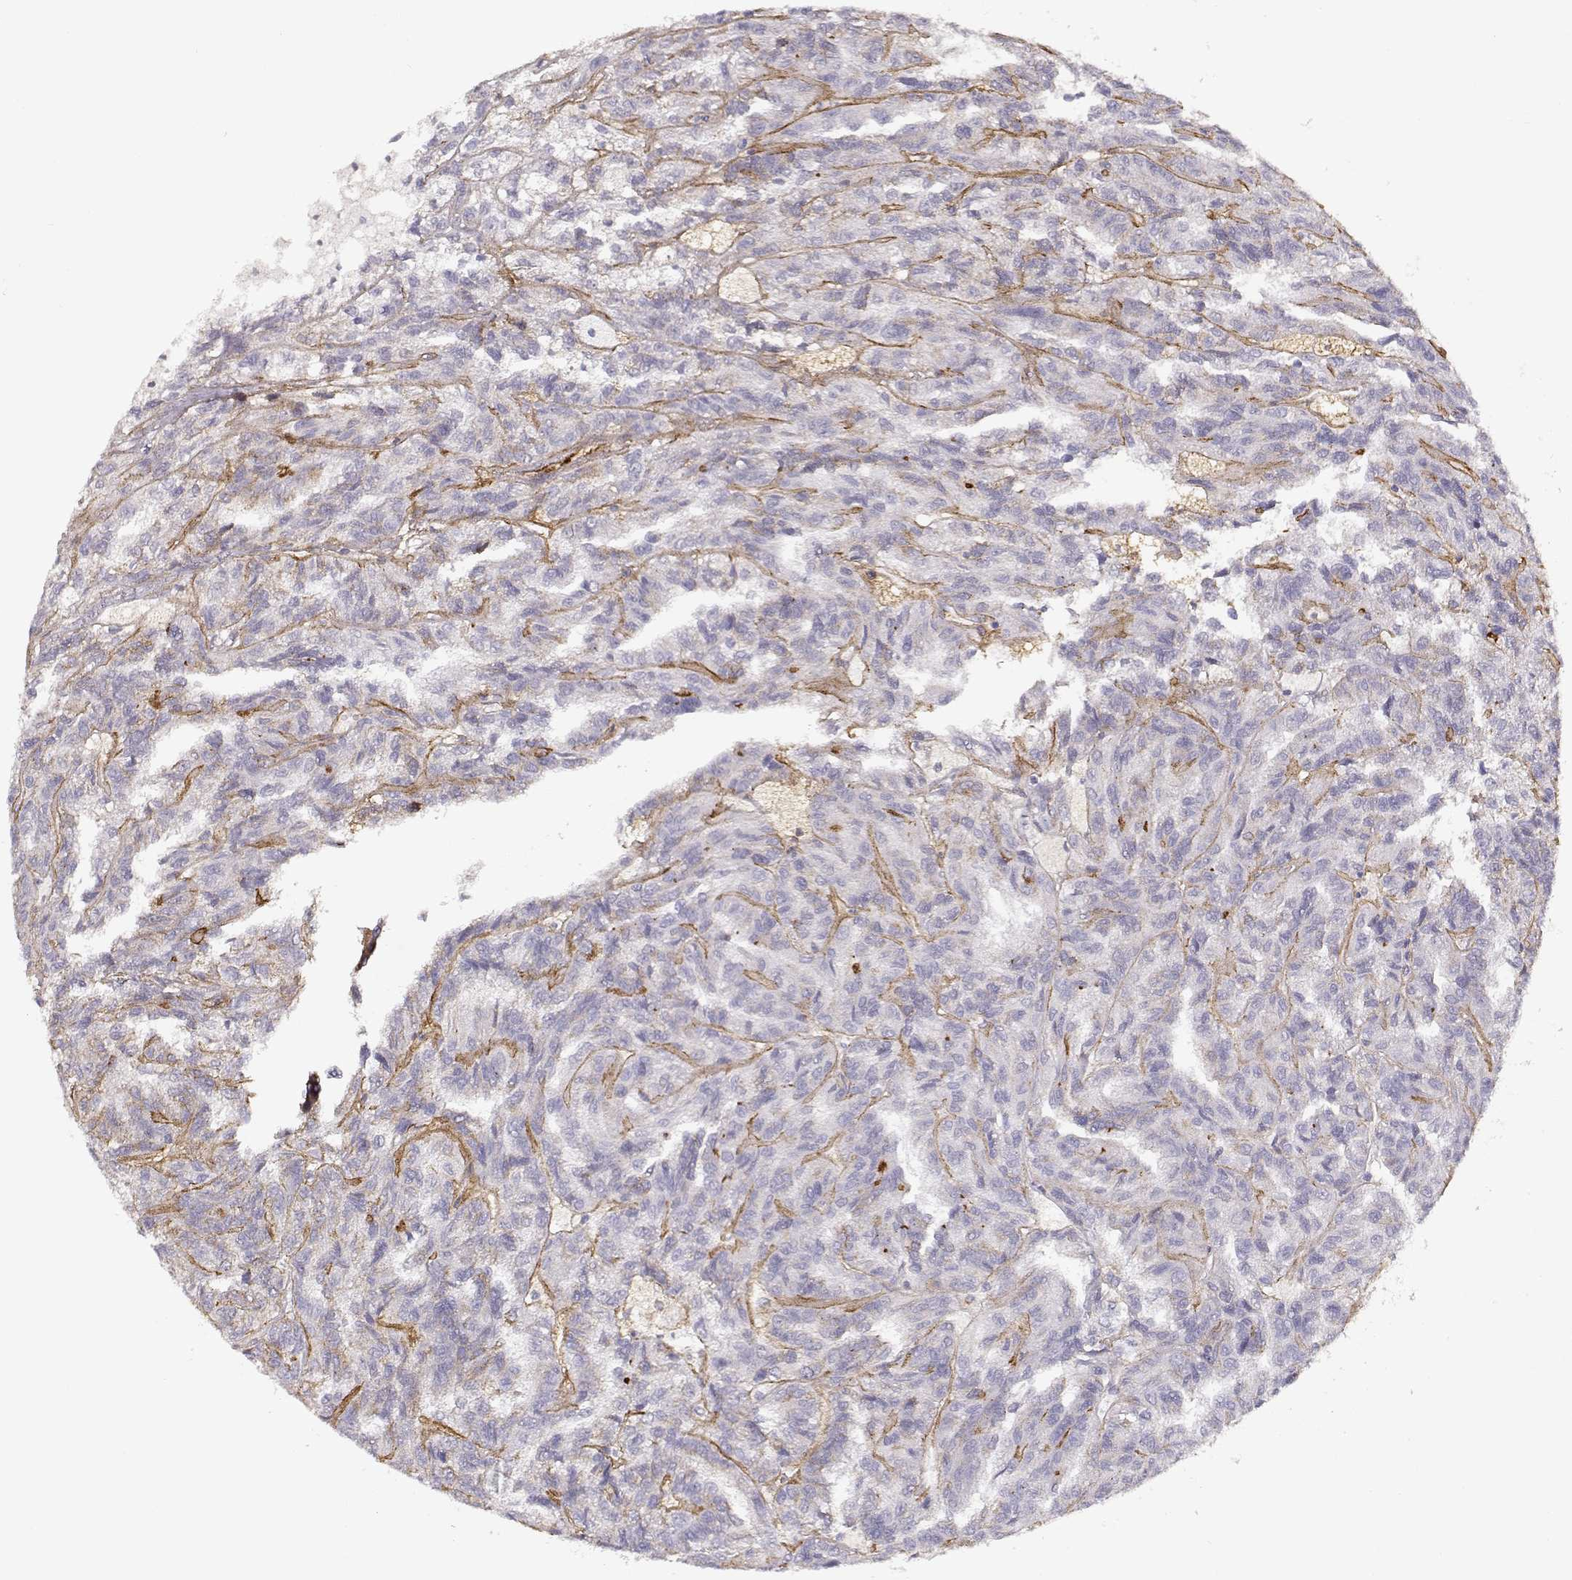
{"staining": {"intensity": "negative", "quantity": "none", "location": "none"}, "tissue": "renal cancer", "cell_type": "Tumor cells", "image_type": "cancer", "snomed": [{"axis": "morphology", "description": "Adenocarcinoma, NOS"}, {"axis": "topography", "description": "Kidney"}], "caption": "IHC of human renal adenocarcinoma displays no staining in tumor cells.", "gene": "LAMC1", "patient": {"sex": "male", "age": 79}}